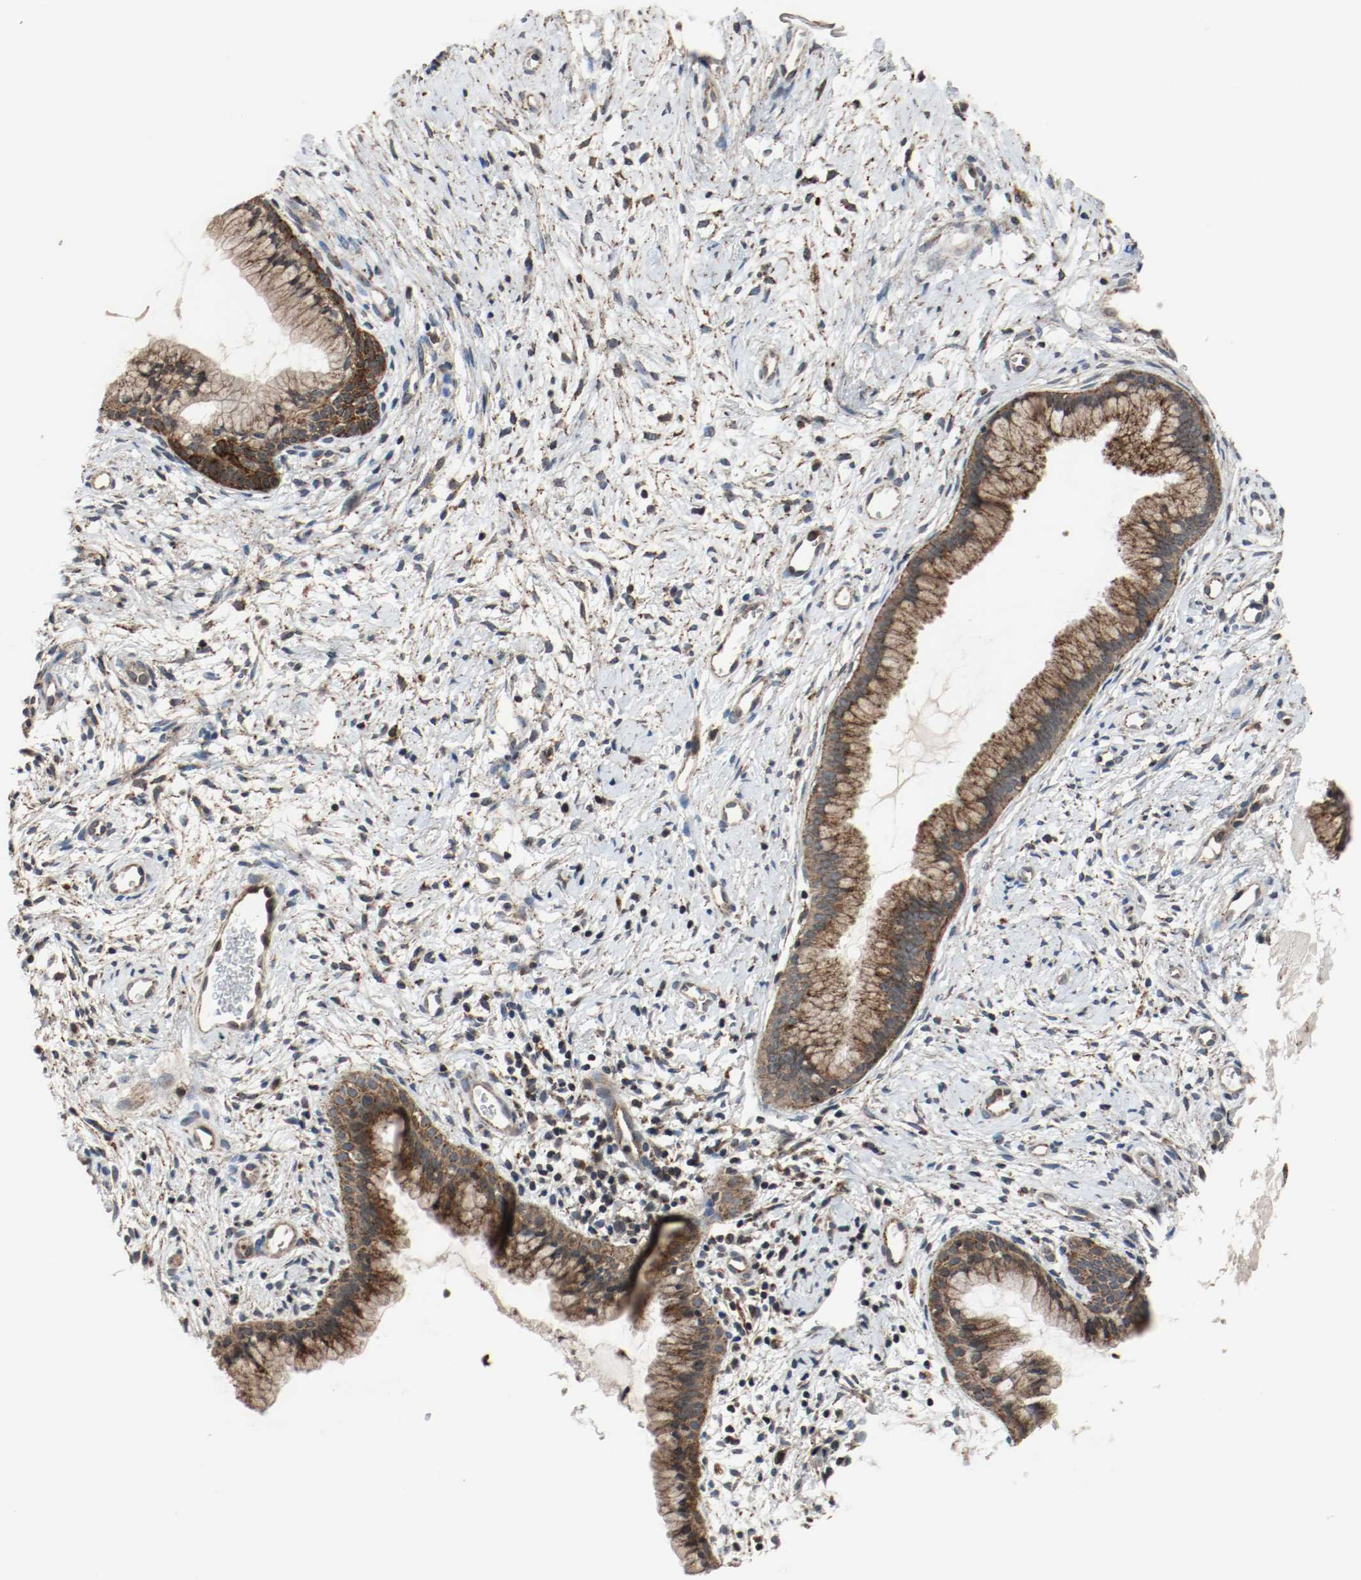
{"staining": {"intensity": "strong", "quantity": ">75%", "location": "cytoplasmic/membranous"}, "tissue": "cervix", "cell_type": "Glandular cells", "image_type": "normal", "snomed": [{"axis": "morphology", "description": "Normal tissue, NOS"}, {"axis": "topography", "description": "Cervix"}], "caption": "Glandular cells show strong cytoplasmic/membranous staining in about >75% of cells in benign cervix.", "gene": "LAMP2", "patient": {"sex": "female", "age": 39}}